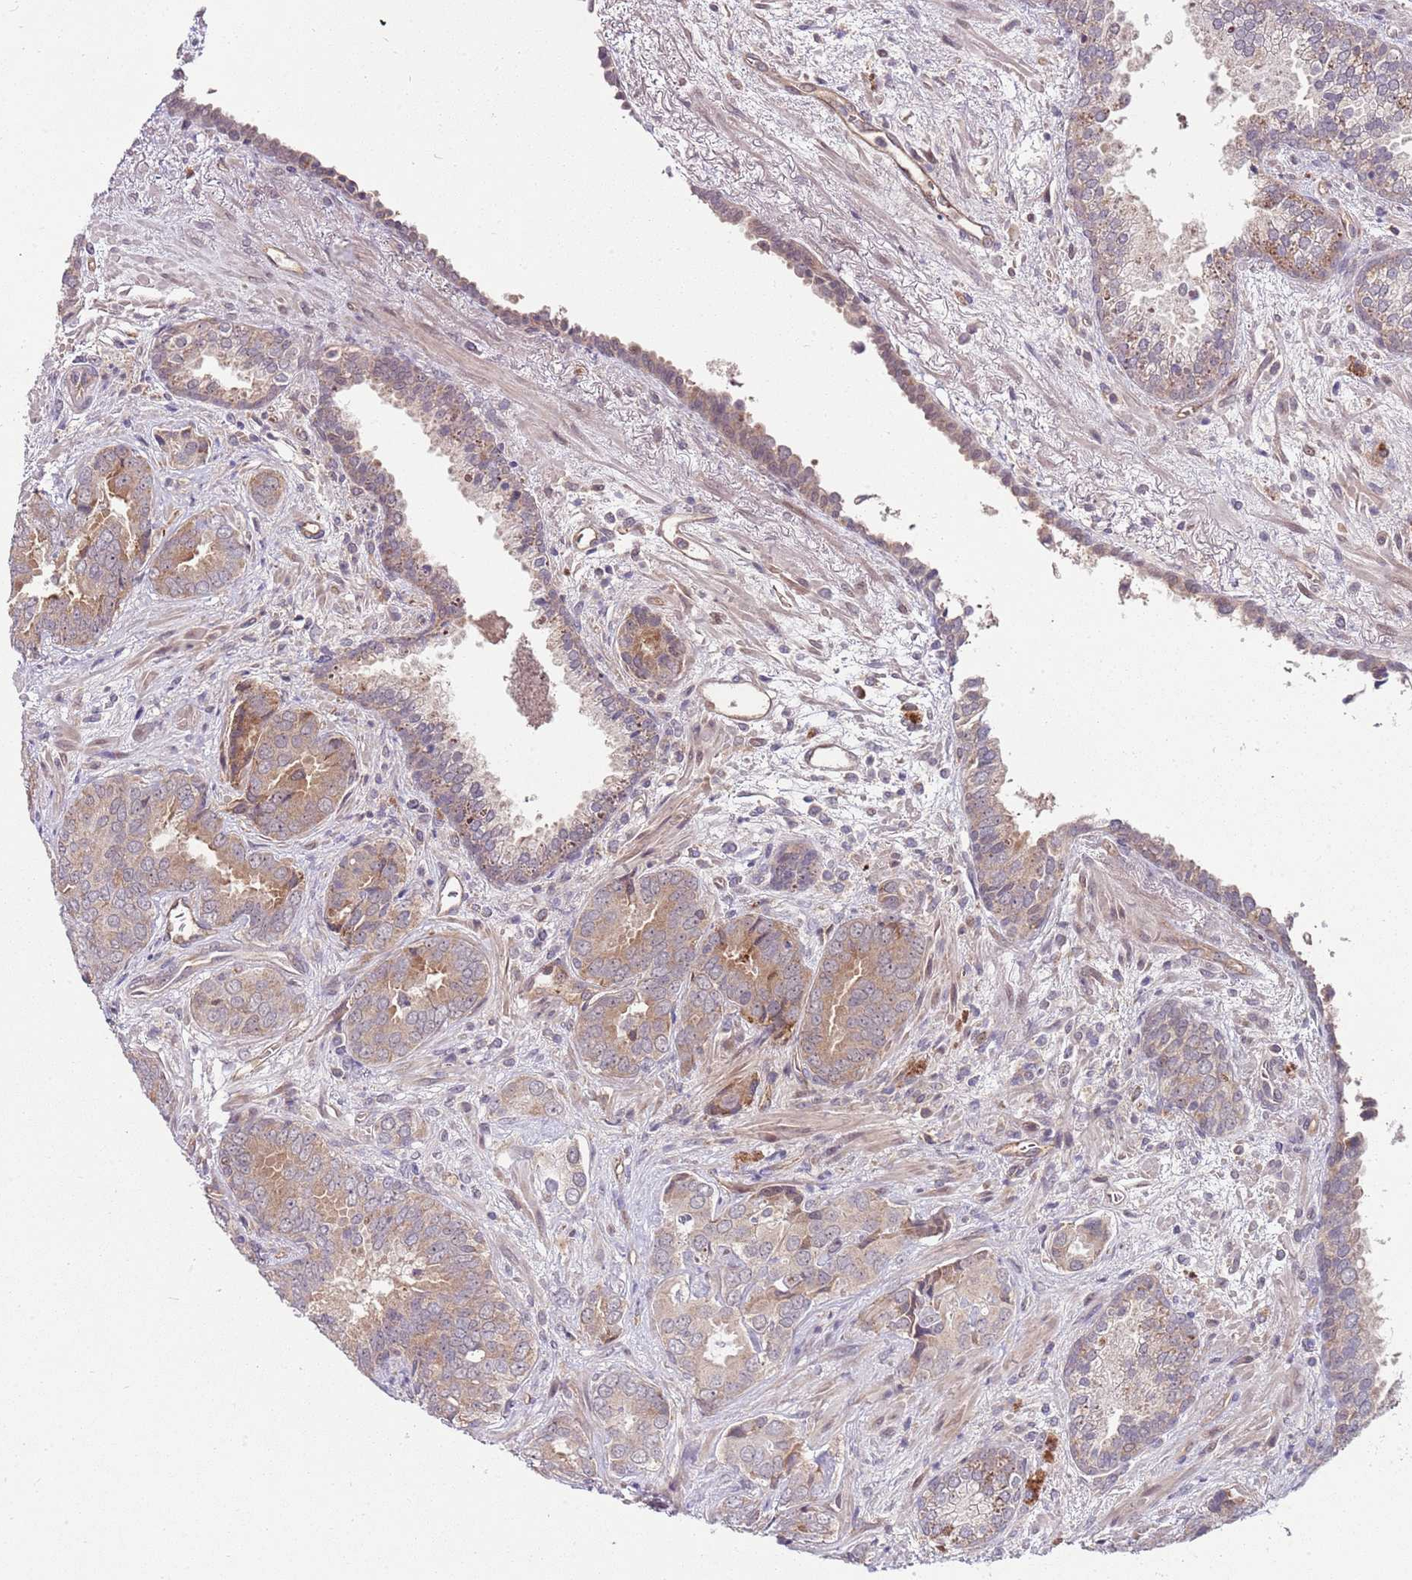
{"staining": {"intensity": "weak", "quantity": ">75%", "location": "cytoplasmic/membranous"}, "tissue": "prostate cancer", "cell_type": "Tumor cells", "image_type": "cancer", "snomed": [{"axis": "morphology", "description": "Adenocarcinoma, High grade"}, {"axis": "topography", "description": "Prostate"}], "caption": "Immunohistochemistry staining of prostate cancer (high-grade adenocarcinoma), which demonstrates low levels of weak cytoplasmic/membranous expression in approximately >75% of tumor cells indicating weak cytoplasmic/membranous protein expression. The staining was performed using DAB (brown) for protein detection and nuclei were counterstained in hematoxylin (blue).", "gene": "FBXL22", "patient": {"sex": "male", "age": 71}}